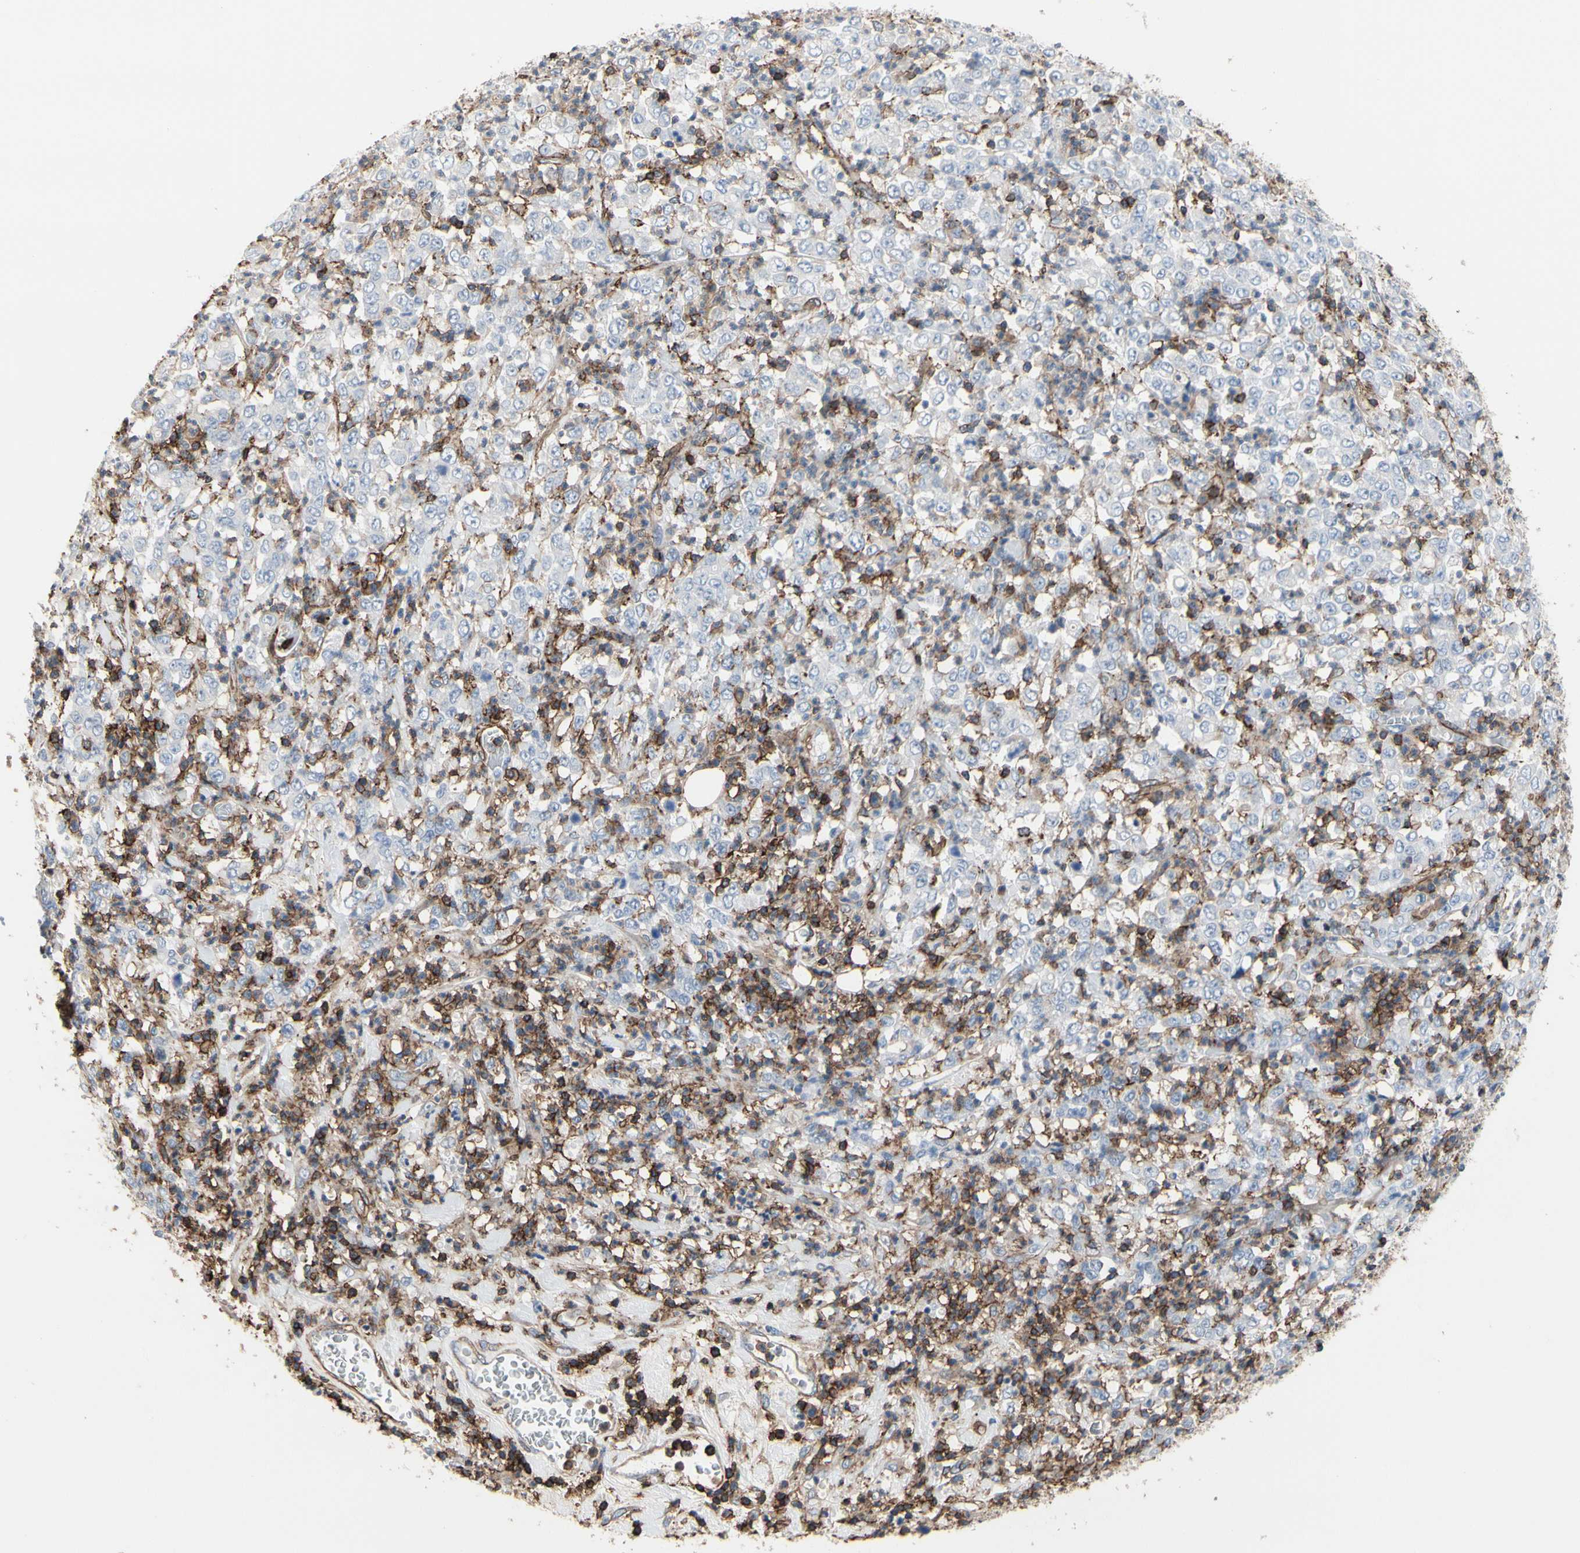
{"staining": {"intensity": "negative", "quantity": "none", "location": "none"}, "tissue": "stomach cancer", "cell_type": "Tumor cells", "image_type": "cancer", "snomed": [{"axis": "morphology", "description": "Adenocarcinoma, NOS"}, {"axis": "topography", "description": "Stomach, lower"}], "caption": "Micrograph shows no significant protein staining in tumor cells of stomach adenocarcinoma.", "gene": "ANXA6", "patient": {"sex": "female", "age": 71}}